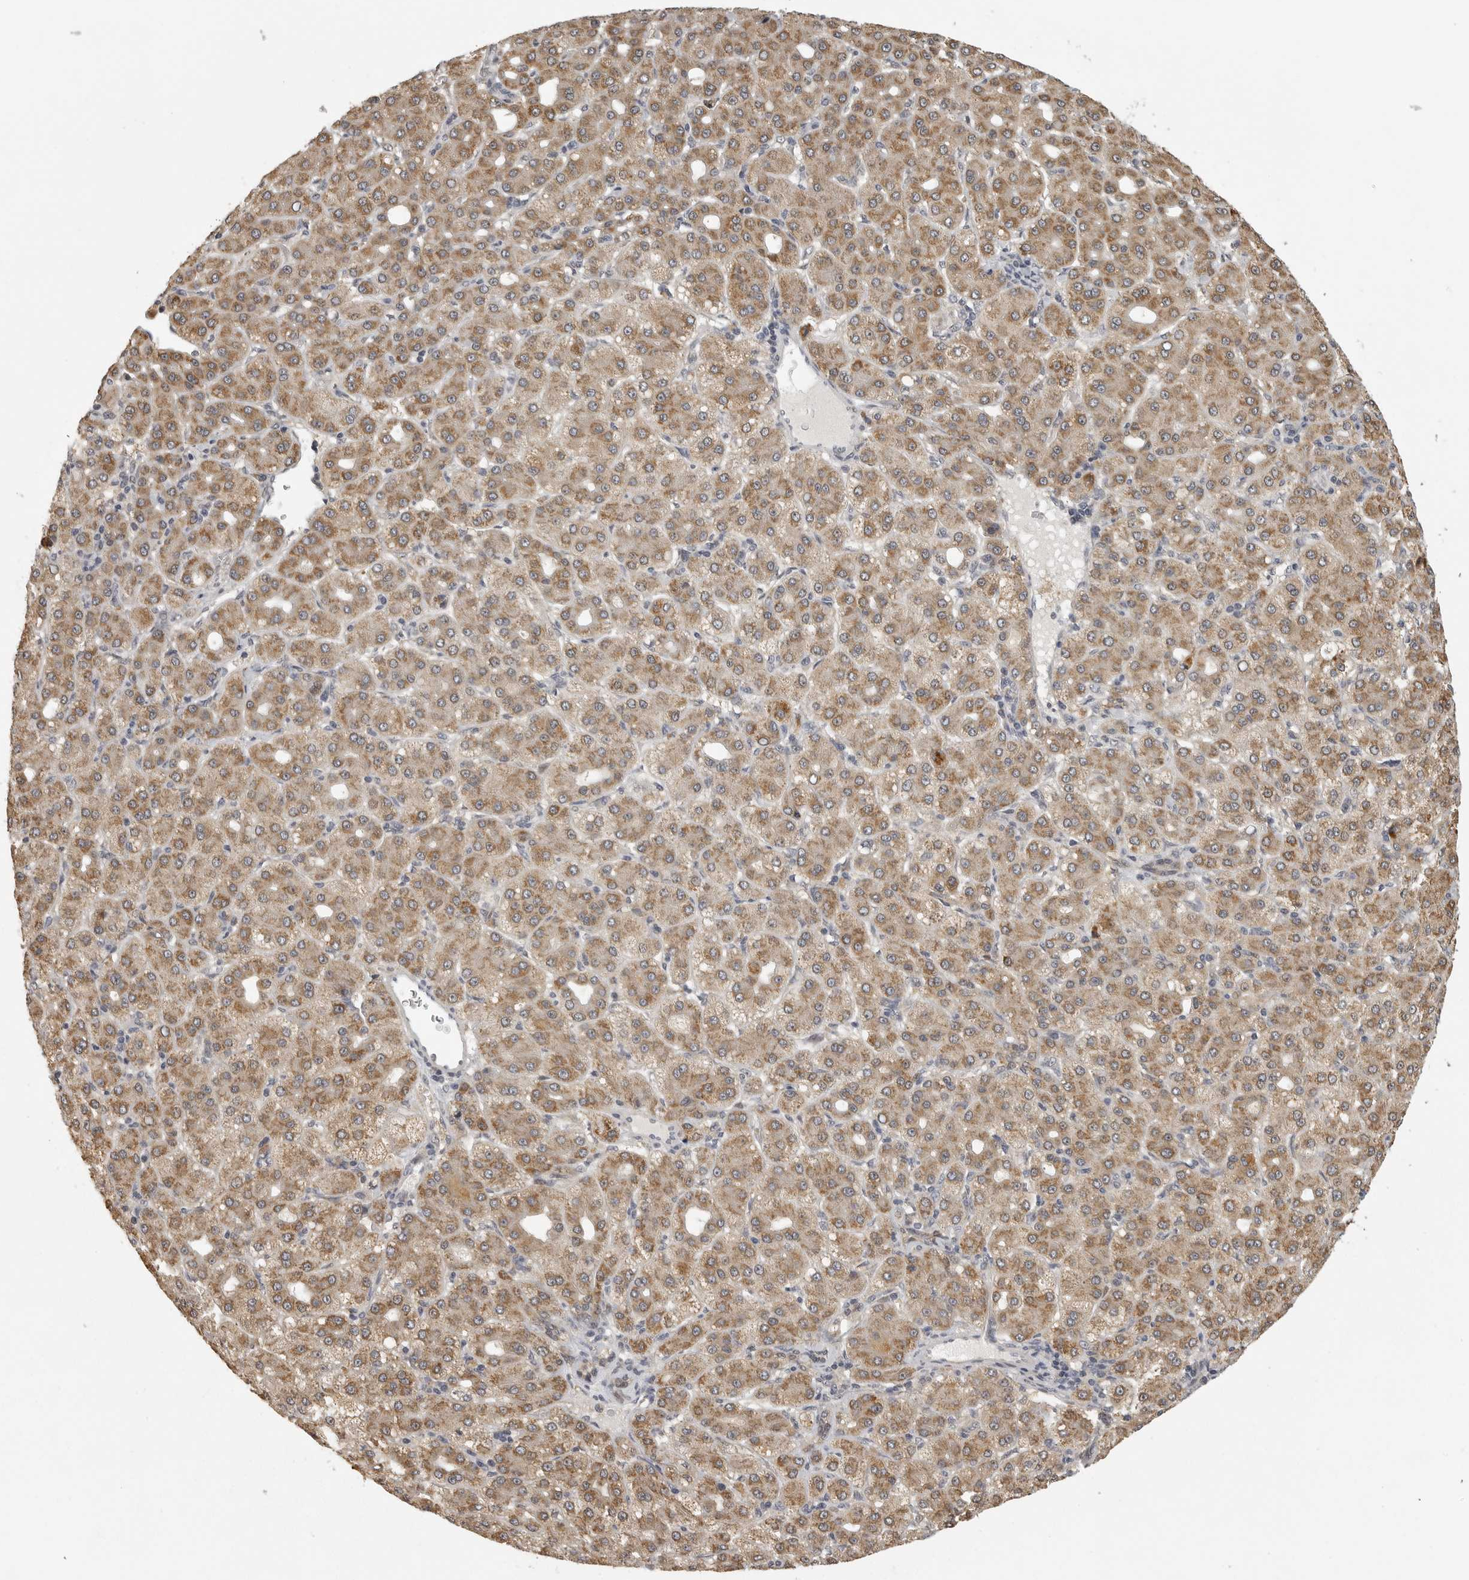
{"staining": {"intensity": "moderate", "quantity": ">75%", "location": "cytoplasmic/membranous"}, "tissue": "liver cancer", "cell_type": "Tumor cells", "image_type": "cancer", "snomed": [{"axis": "morphology", "description": "Carcinoma, Hepatocellular, NOS"}, {"axis": "topography", "description": "Liver"}], "caption": "Moderate cytoplasmic/membranous protein expression is seen in about >75% of tumor cells in liver cancer.", "gene": "POLE2", "patient": {"sex": "male", "age": 65}}